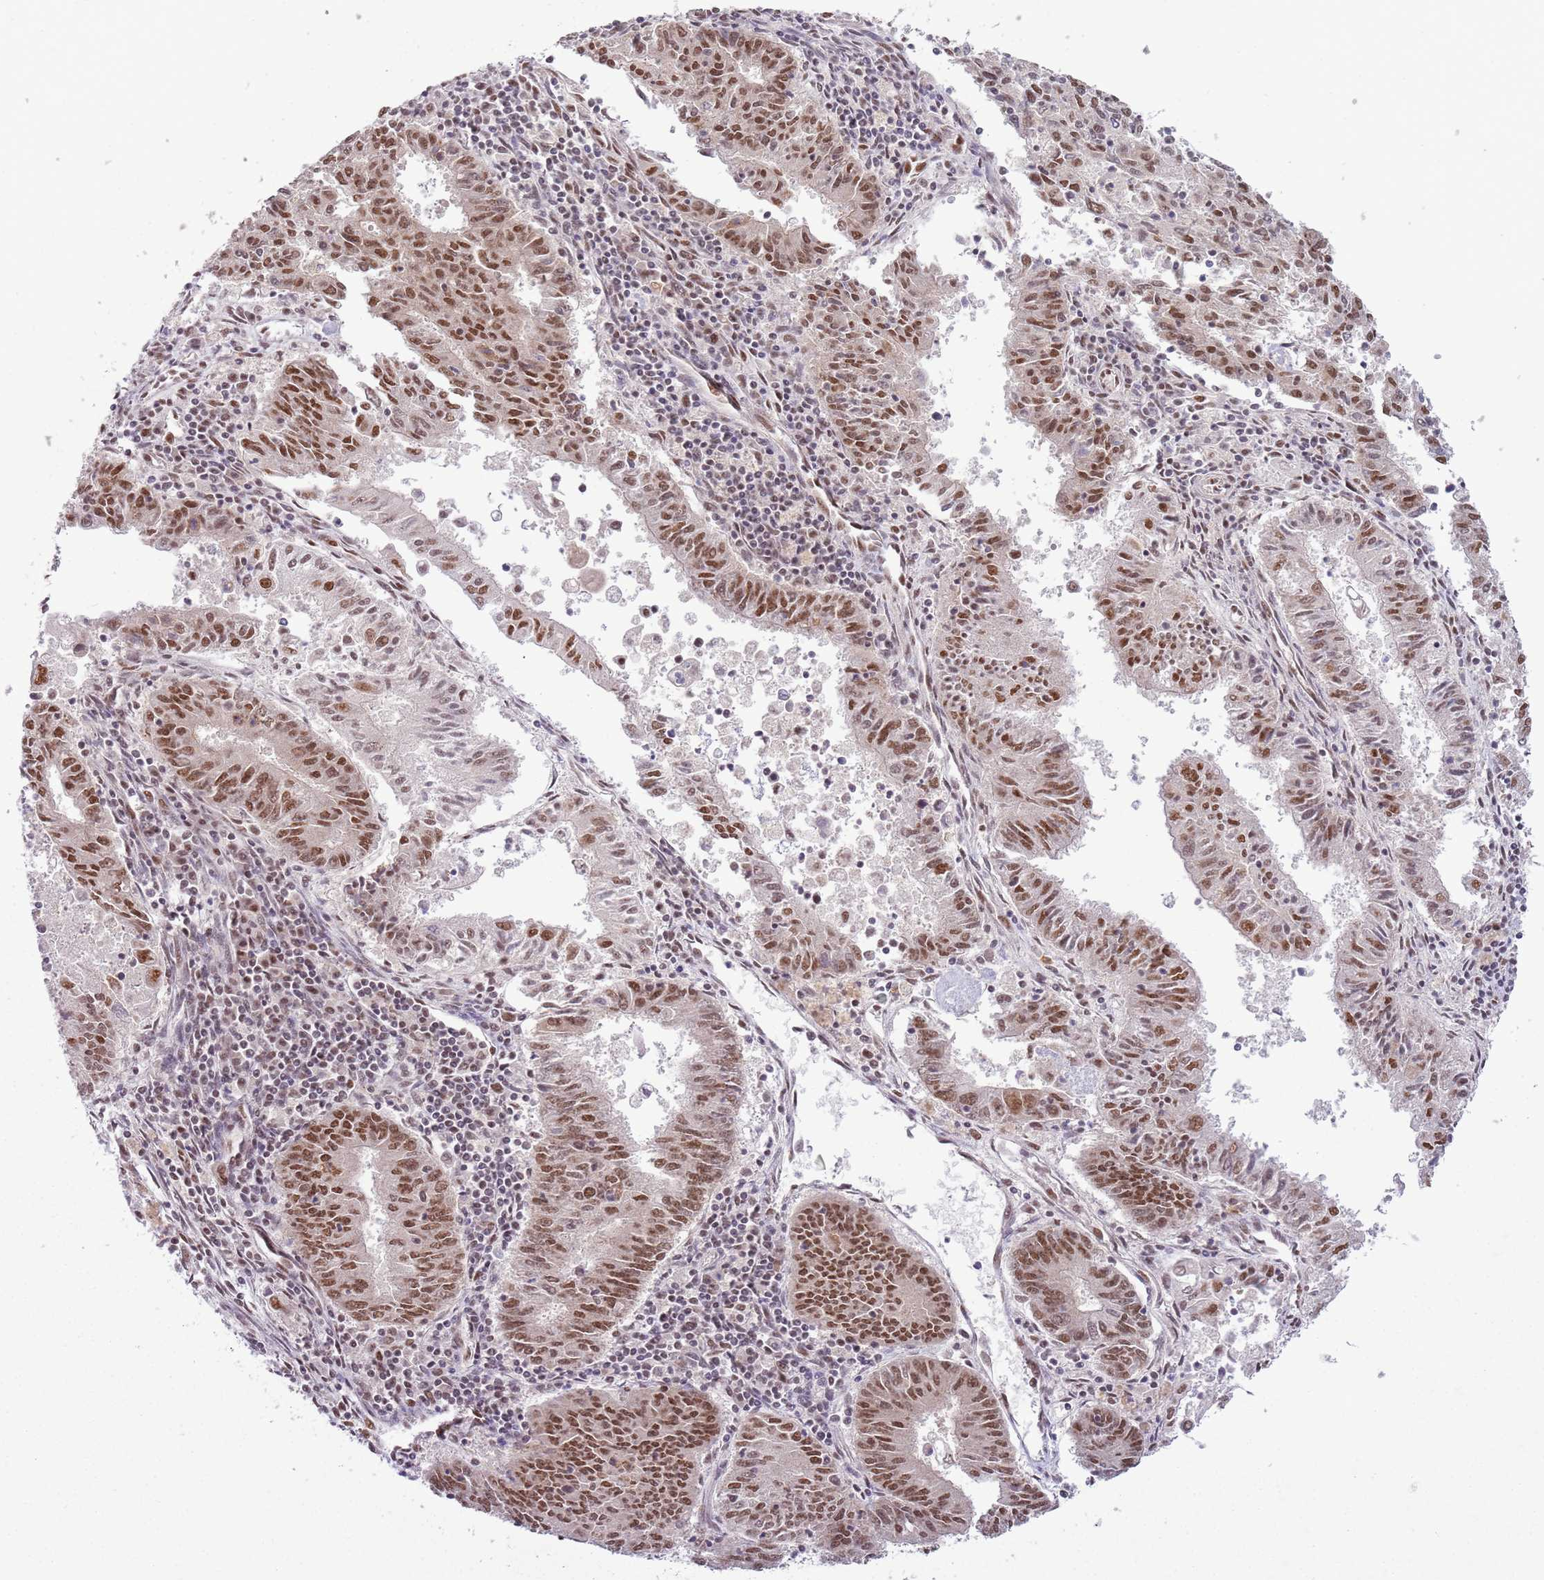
{"staining": {"intensity": "moderate", "quantity": ">75%", "location": "nuclear"}, "tissue": "endometrial cancer", "cell_type": "Tumor cells", "image_type": "cancer", "snomed": [{"axis": "morphology", "description": "Adenocarcinoma, NOS"}, {"axis": "topography", "description": "Endometrium"}], "caption": "High-power microscopy captured an immunohistochemistry micrograph of endometrial cancer (adenocarcinoma), revealing moderate nuclear staining in approximately >75% of tumor cells.", "gene": "FAM120AOS", "patient": {"sex": "female", "age": 59}}